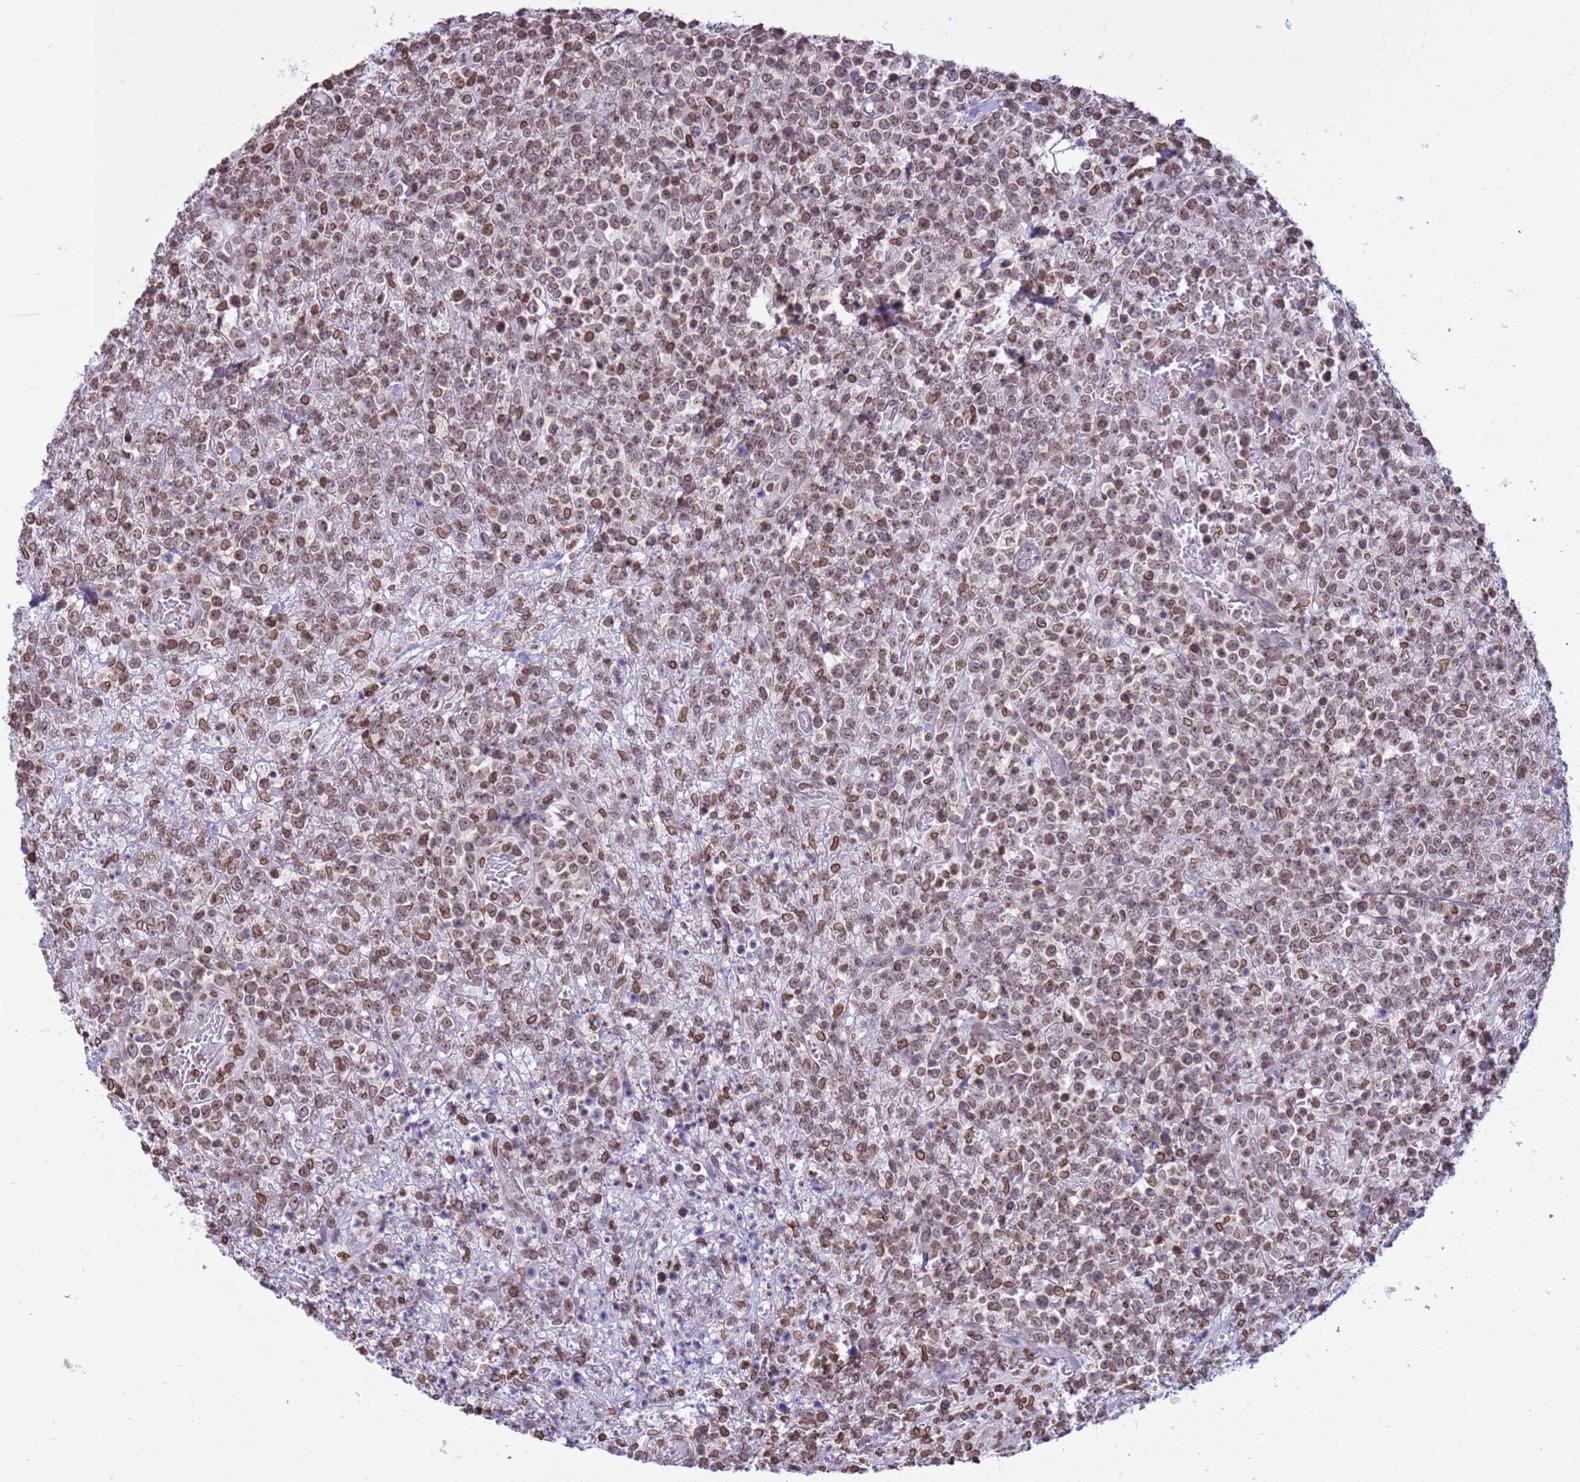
{"staining": {"intensity": "weak", "quantity": ">75%", "location": "cytoplasmic/membranous,nuclear"}, "tissue": "lymphoma", "cell_type": "Tumor cells", "image_type": "cancer", "snomed": [{"axis": "morphology", "description": "Malignant lymphoma, non-Hodgkin's type, High grade"}, {"axis": "topography", "description": "Colon"}], "caption": "Tumor cells show low levels of weak cytoplasmic/membranous and nuclear expression in about >75% of cells in human malignant lymphoma, non-Hodgkin's type (high-grade). The staining was performed using DAB (3,3'-diaminobenzidine), with brown indicating positive protein expression. Nuclei are stained blue with hematoxylin.", "gene": "DHX37", "patient": {"sex": "female", "age": 53}}